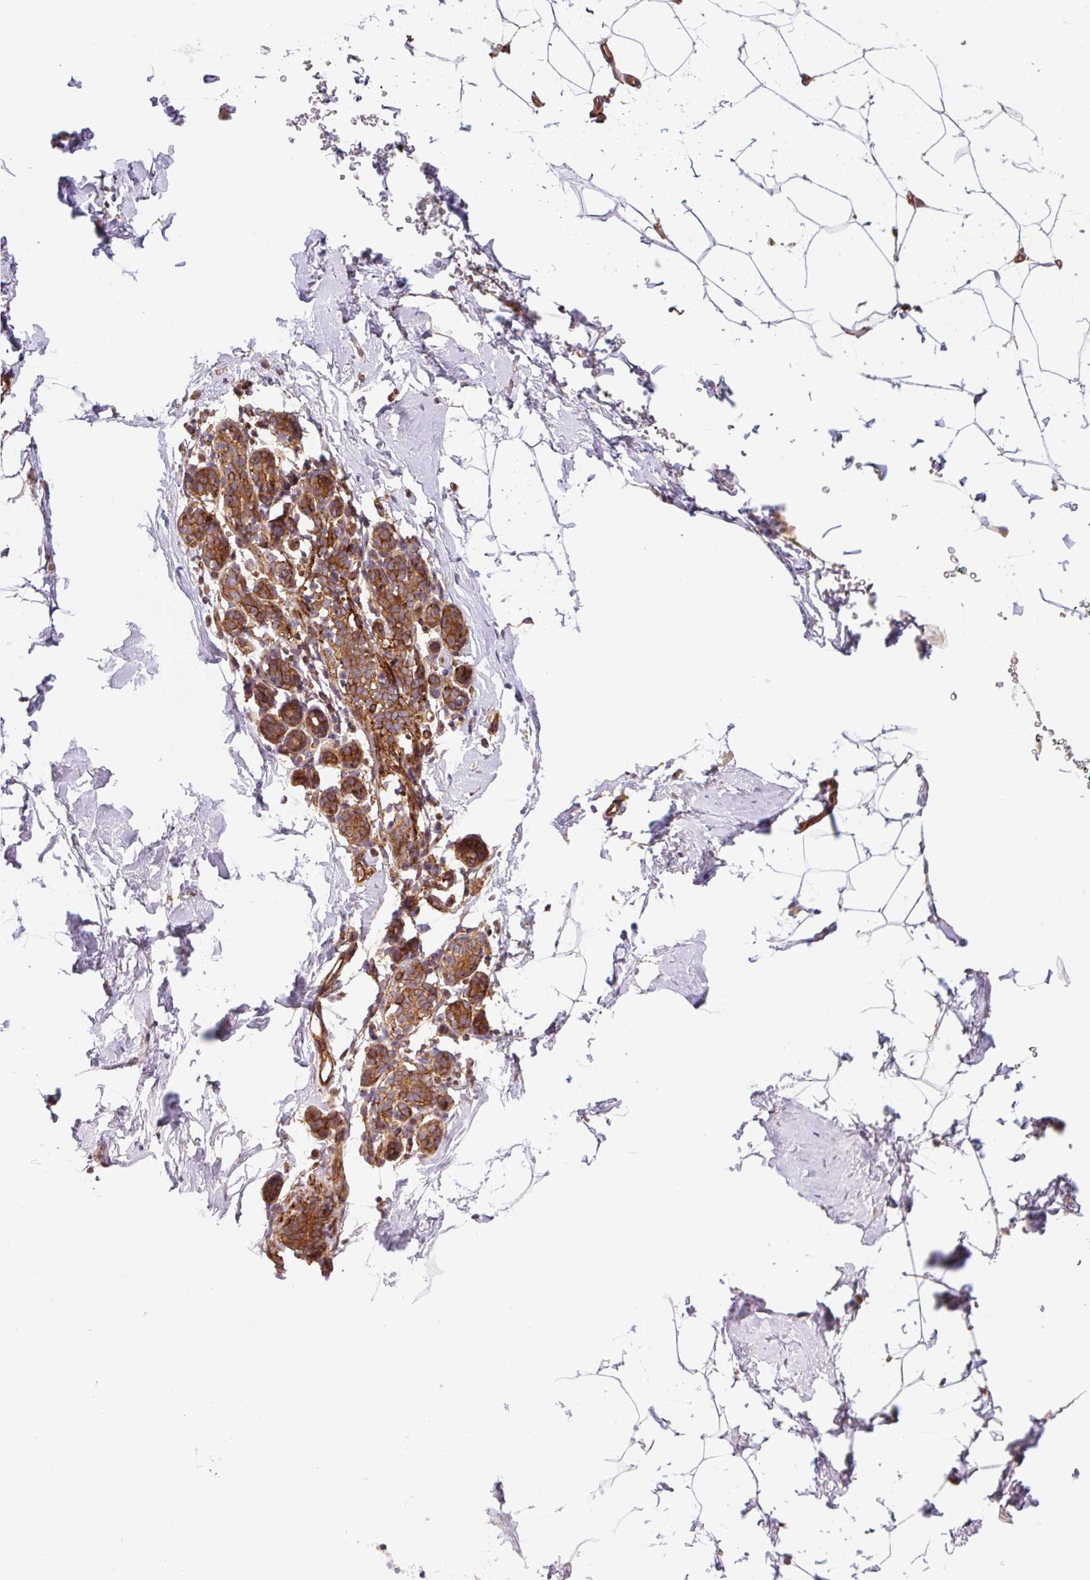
{"staining": {"intensity": "negative", "quantity": "none", "location": "none"}, "tissue": "breast", "cell_type": "Adipocytes", "image_type": "normal", "snomed": [{"axis": "morphology", "description": "Normal tissue, NOS"}, {"axis": "topography", "description": "Breast"}], "caption": "Adipocytes show no significant expression in unremarkable breast.", "gene": "SEPTIN10", "patient": {"sex": "female", "age": 32}}